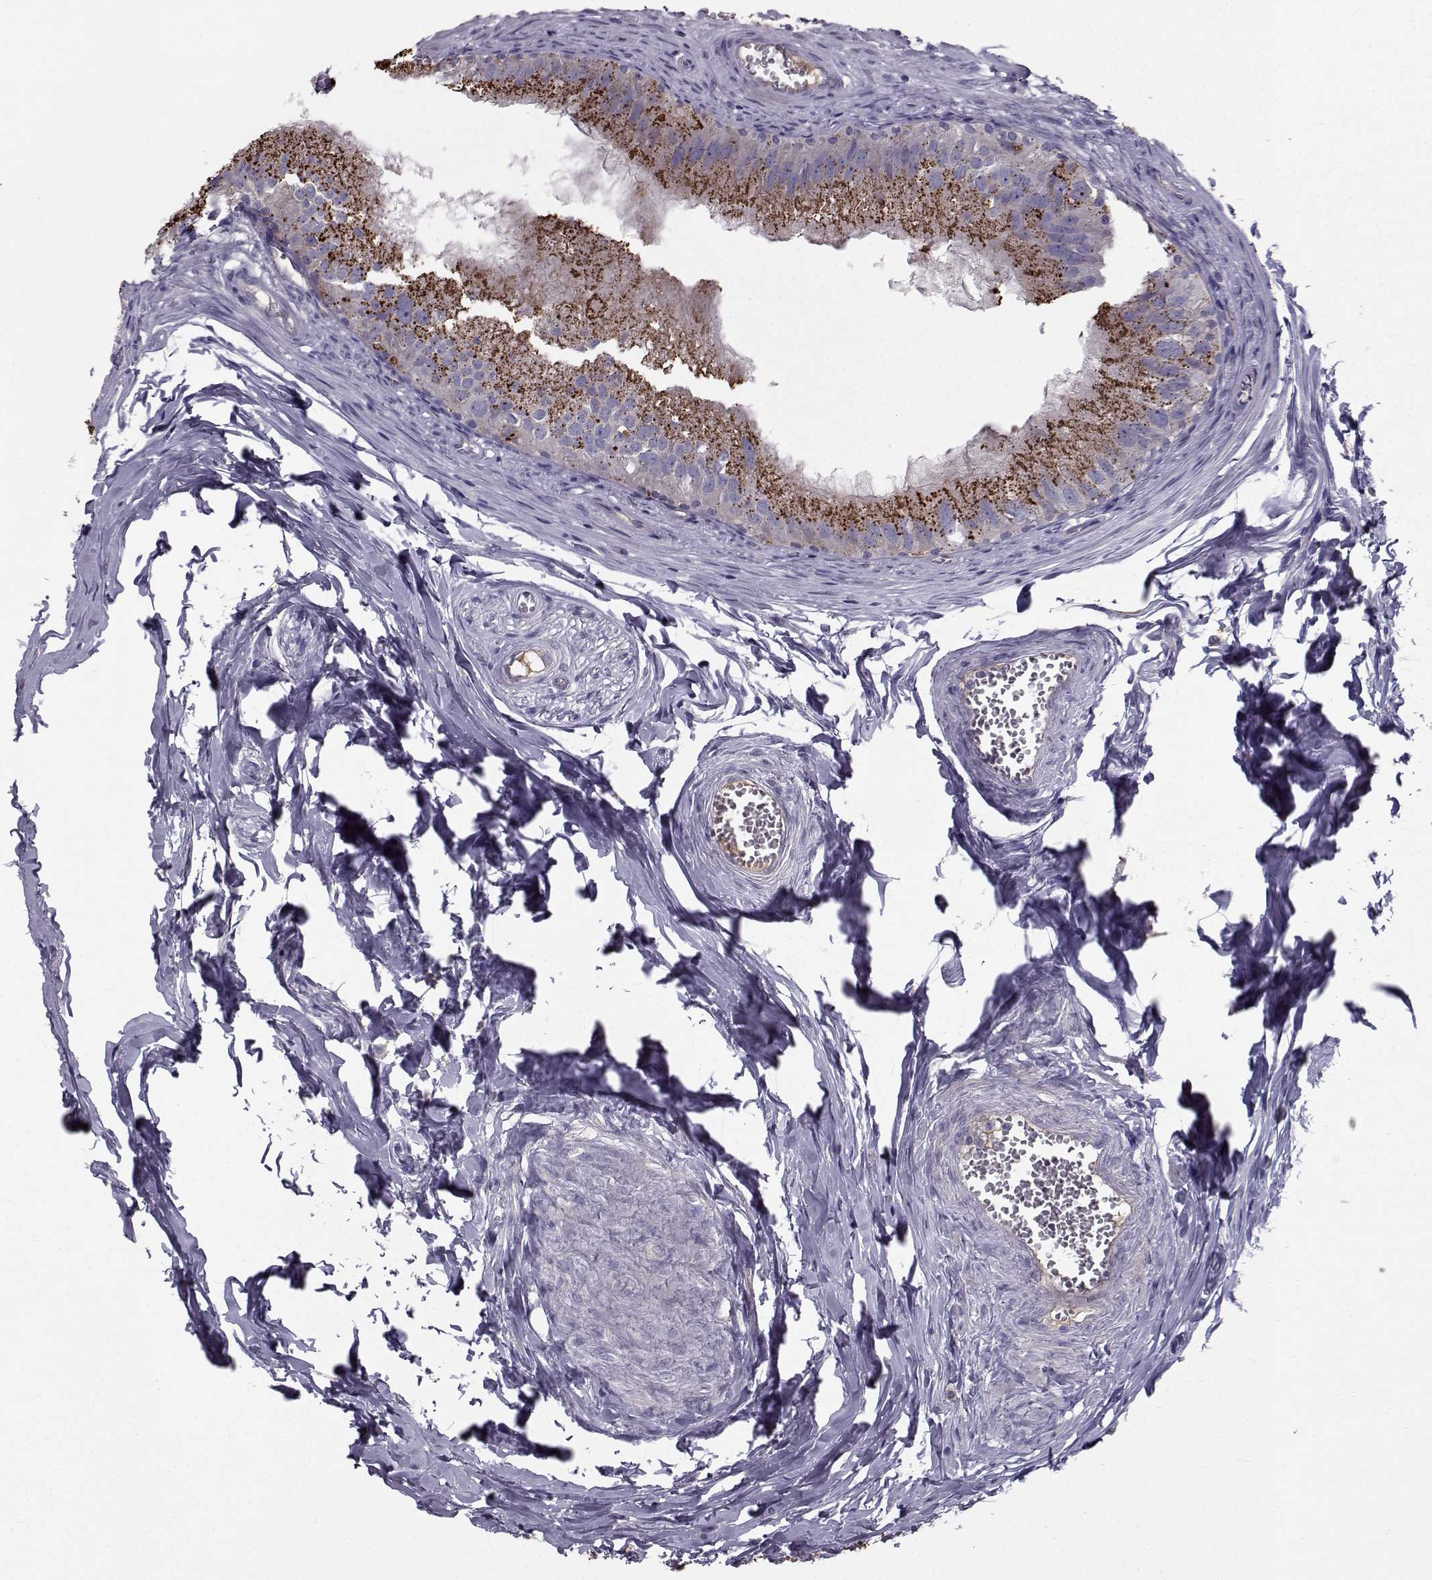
{"staining": {"intensity": "moderate", "quantity": ">75%", "location": "cytoplasmic/membranous"}, "tissue": "epididymis", "cell_type": "Glandular cells", "image_type": "normal", "snomed": [{"axis": "morphology", "description": "Normal tissue, NOS"}, {"axis": "topography", "description": "Epididymis"}], "caption": "A medium amount of moderate cytoplasmic/membranous expression is present in approximately >75% of glandular cells in normal epididymis.", "gene": "CALCR", "patient": {"sex": "male", "age": 45}}